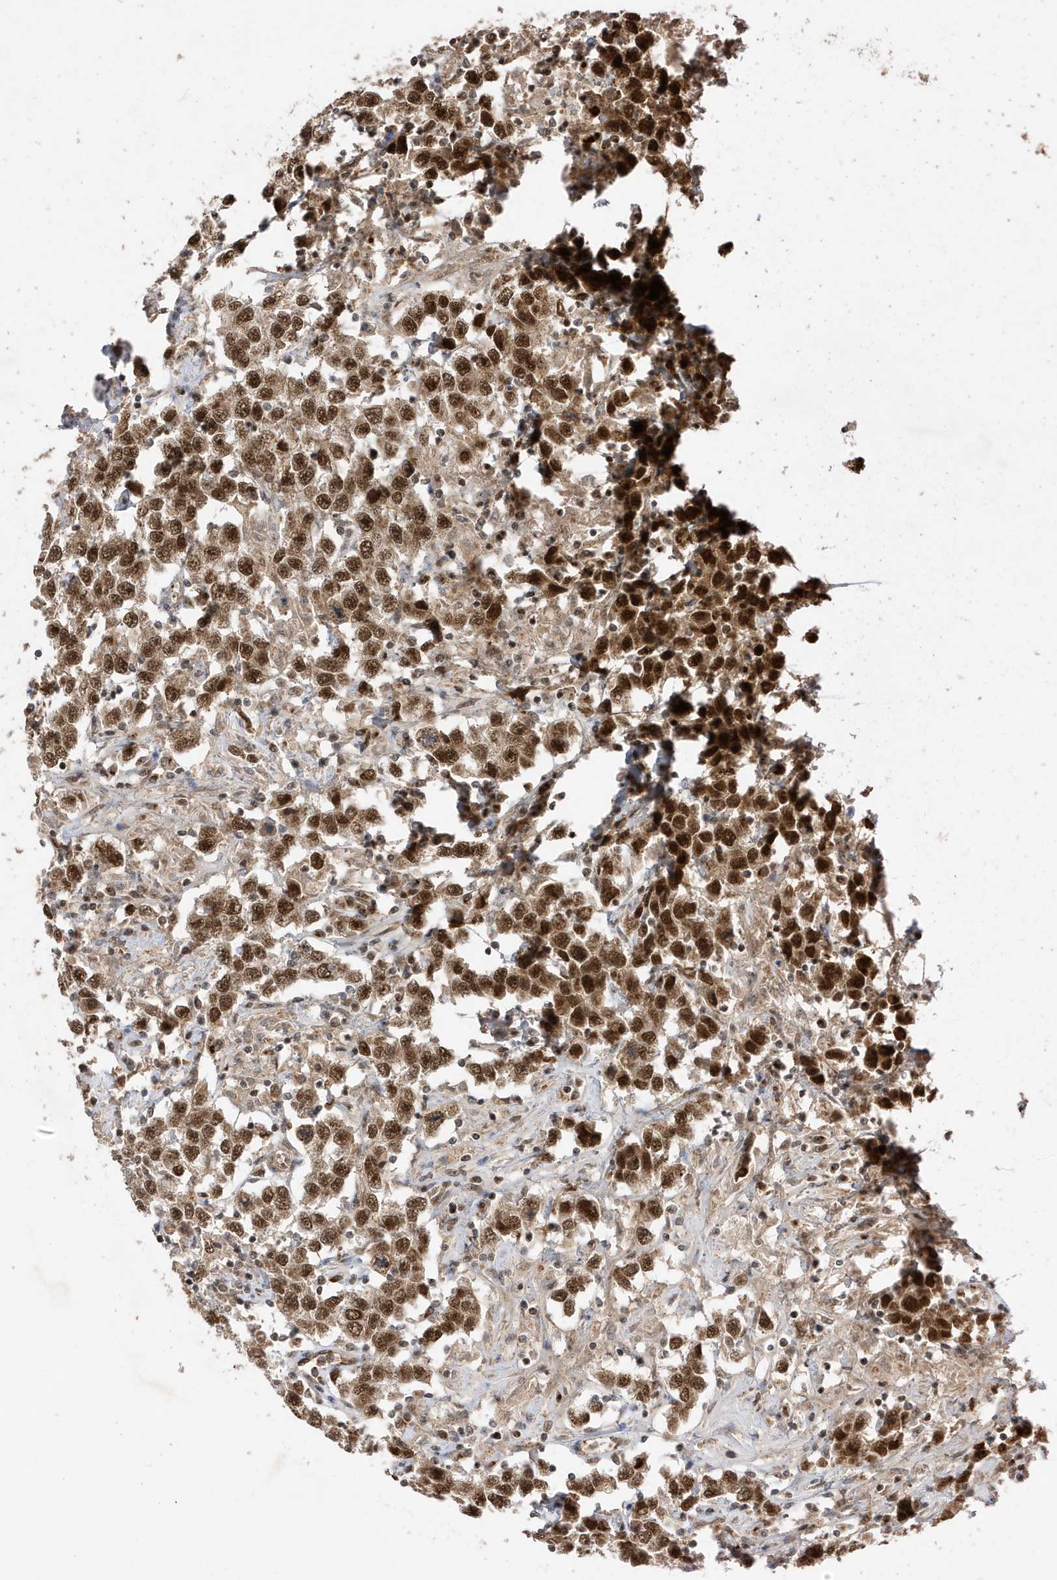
{"staining": {"intensity": "strong", "quantity": ">75%", "location": "nuclear"}, "tissue": "testis cancer", "cell_type": "Tumor cells", "image_type": "cancer", "snomed": [{"axis": "morphology", "description": "Seminoma, NOS"}, {"axis": "topography", "description": "Testis"}], "caption": "There is high levels of strong nuclear staining in tumor cells of seminoma (testis), as demonstrated by immunohistochemical staining (brown color).", "gene": "MAST3", "patient": {"sex": "male", "age": 41}}